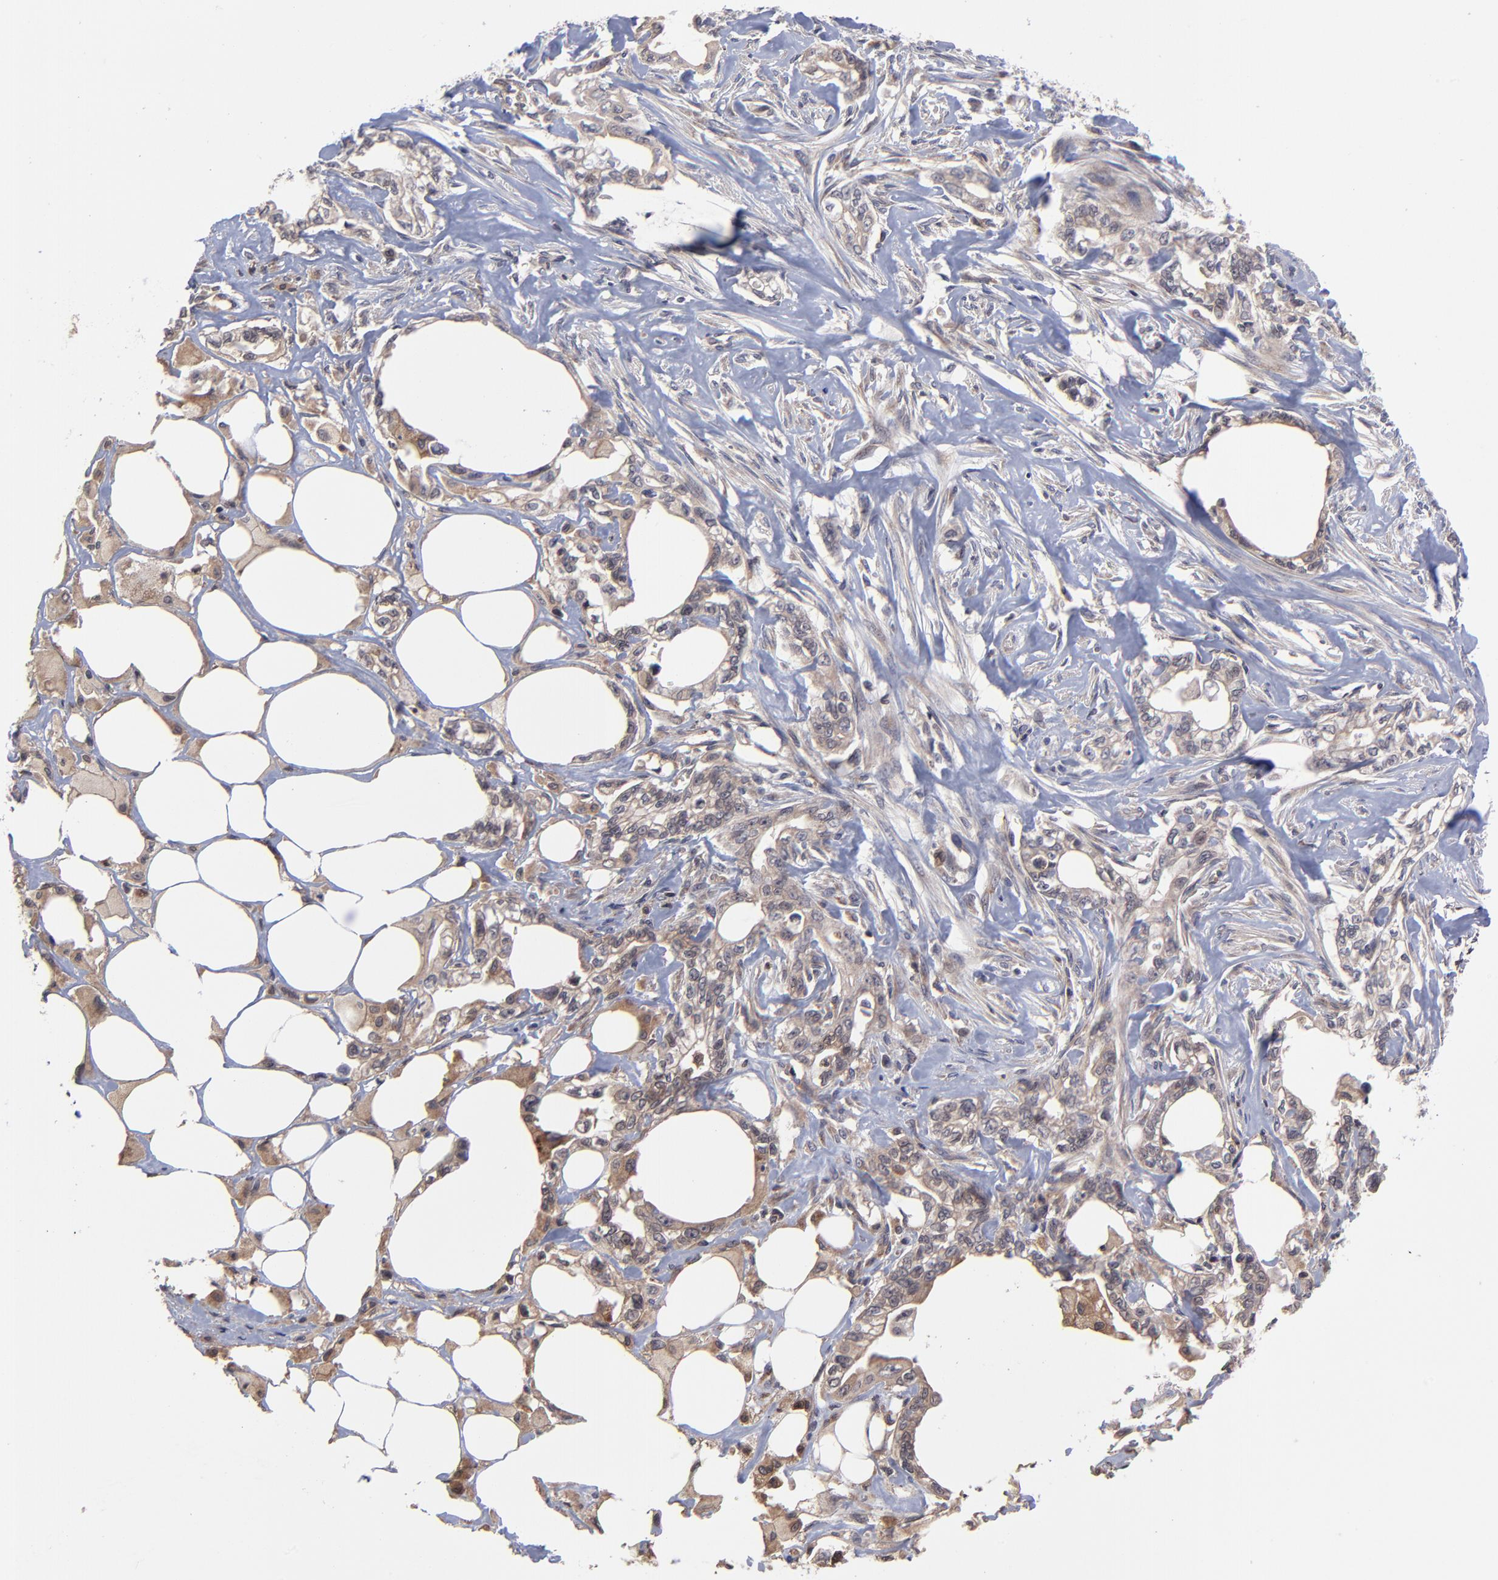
{"staining": {"intensity": "moderate", "quantity": ">75%", "location": "cytoplasmic/membranous"}, "tissue": "pancreatic cancer", "cell_type": "Tumor cells", "image_type": "cancer", "snomed": [{"axis": "morphology", "description": "Normal tissue, NOS"}, {"axis": "topography", "description": "Pancreas"}], "caption": "Immunohistochemistry (IHC) (DAB (3,3'-diaminobenzidine)) staining of pancreatic cancer displays moderate cytoplasmic/membranous protein staining in approximately >75% of tumor cells.", "gene": "UBE2L6", "patient": {"sex": "male", "age": 42}}